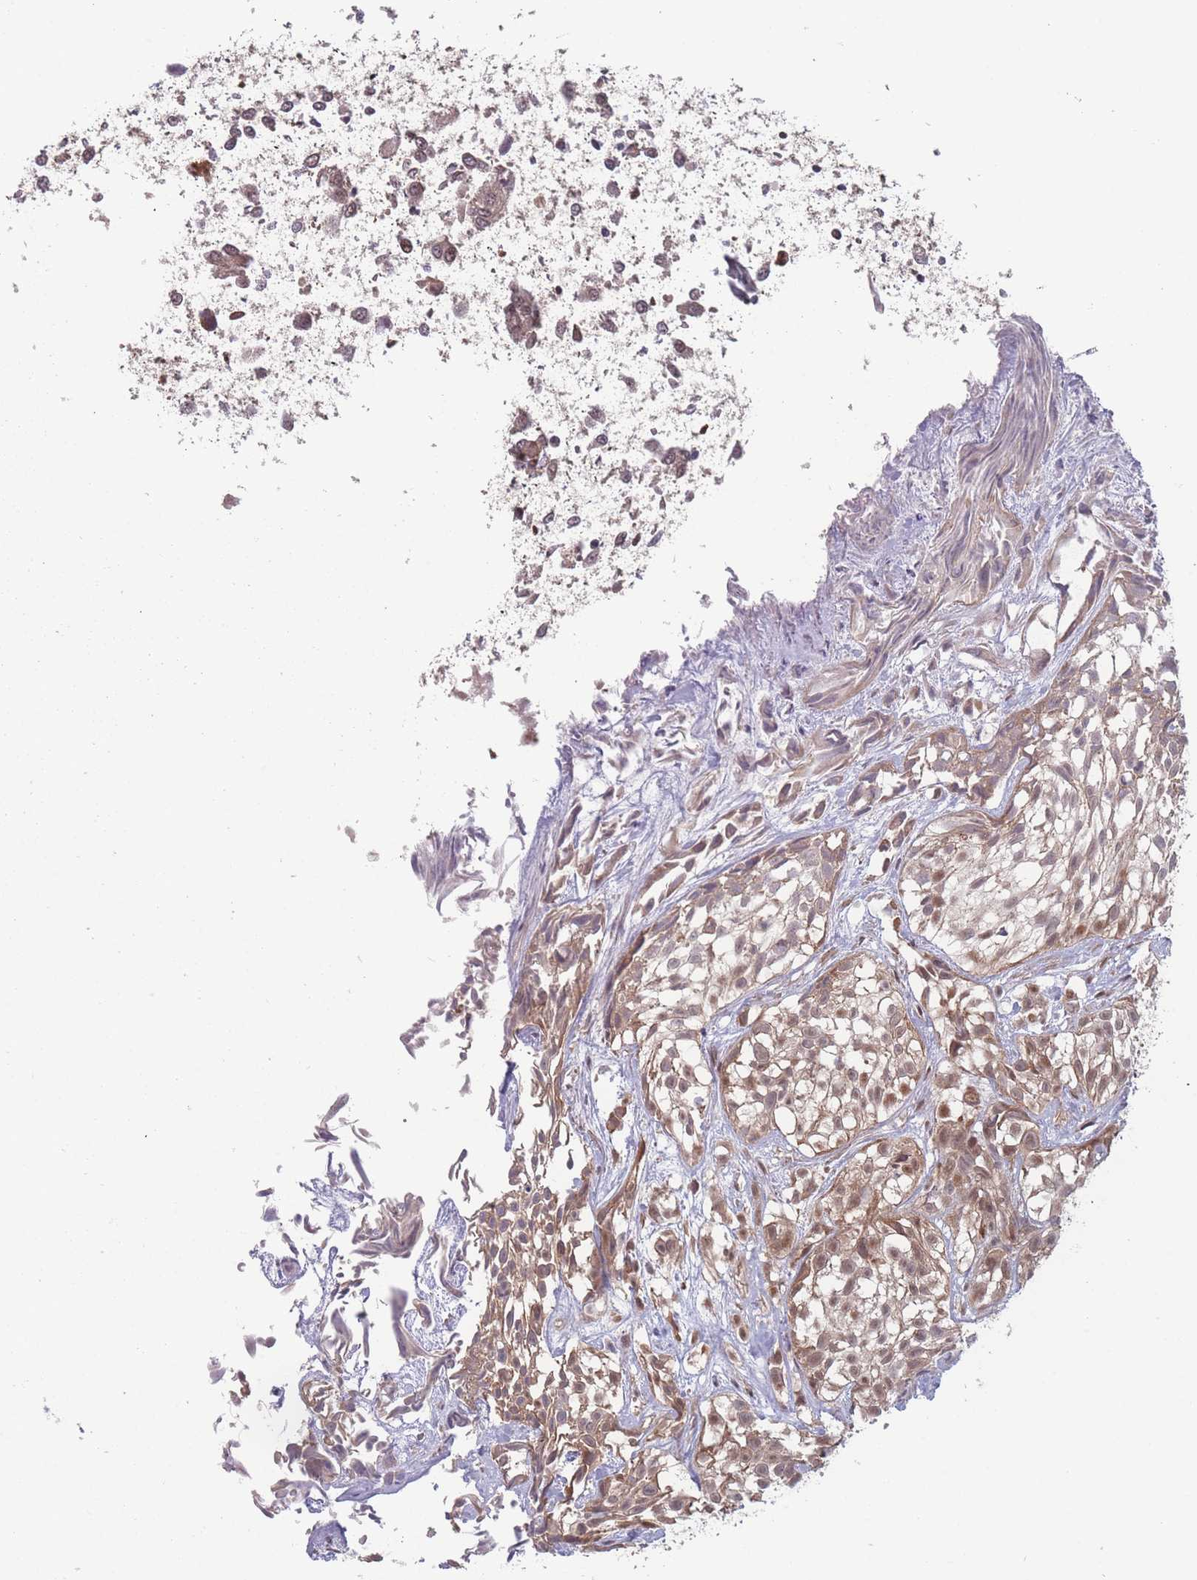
{"staining": {"intensity": "weak", "quantity": ">75%", "location": "cytoplasmic/membranous"}, "tissue": "urothelial cancer", "cell_type": "Tumor cells", "image_type": "cancer", "snomed": [{"axis": "morphology", "description": "Urothelial carcinoma, High grade"}, {"axis": "topography", "description": "Urinary bladder"}], "caption": "Protein expression analysis of urothelial cancer demonstrates weak cytoplasmic/membranous positivity in about >75% of tumor cells. (DAB (3,3'-diaminobenzidine) = brown stain, brightfield microscopy at high magnification).", "gene": "RPS18", "patient": {"sex": "male", "age": 56}}